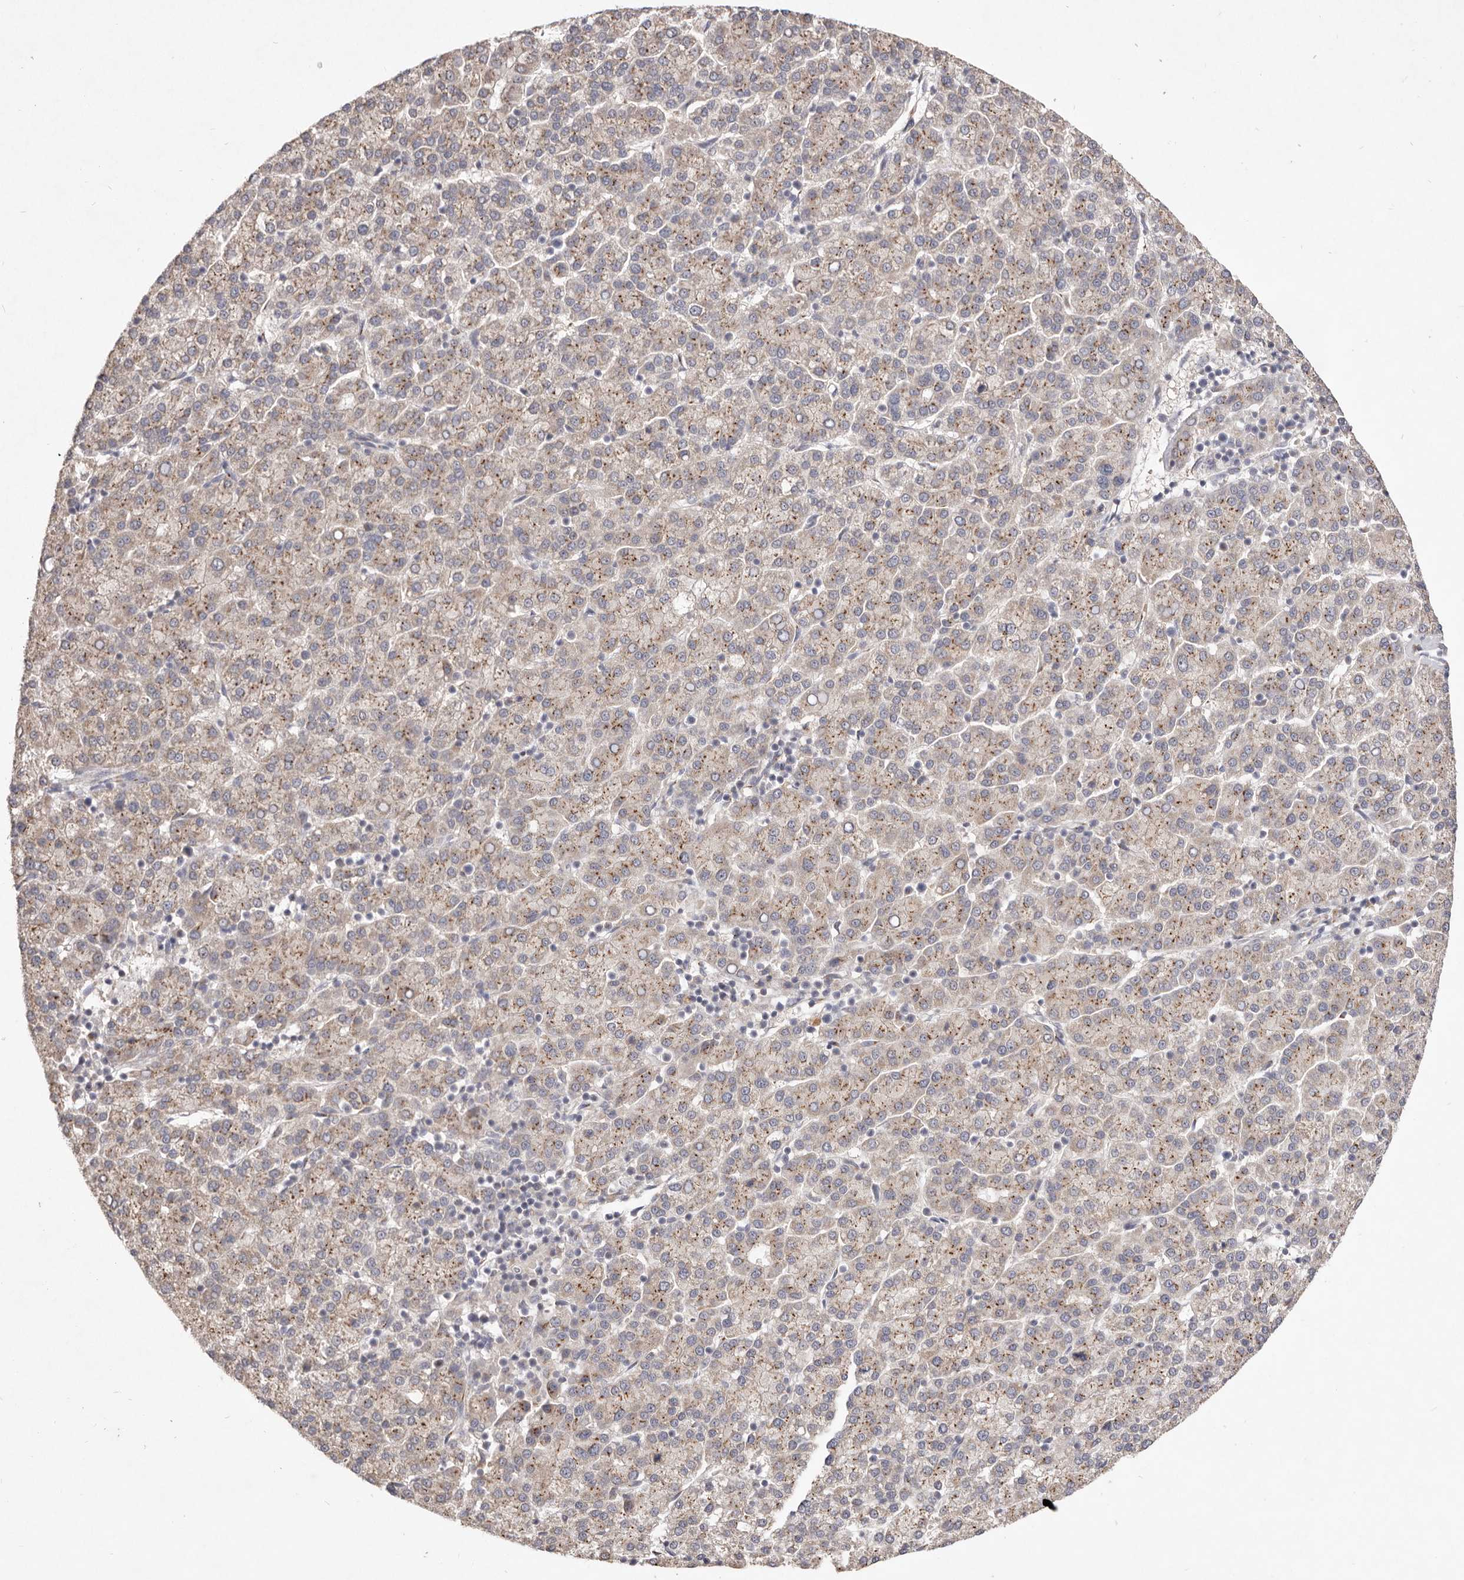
{"staining": {"intensity": "weak", "quantity": ">75%", "location": "cytoplasmic/membranous"}, "tissue": "liver cancer", "cell_type": "Tumor cells", "image_type": "cancer", "snomed": [{"axis": "morphology", "description": "Carcinoma, Hepatocellular, NOS"}, {"axis": "topography", "description": "Liver"}], "caption": "The micrograph reveals staining of liver cancer (hepatocellular carcinoma), revealing weak cytoplasmic/membranous protein positivity (brown color) within tumor cells.", "gene": "USP24", "patient": {"sex": "female", "age": 58}}